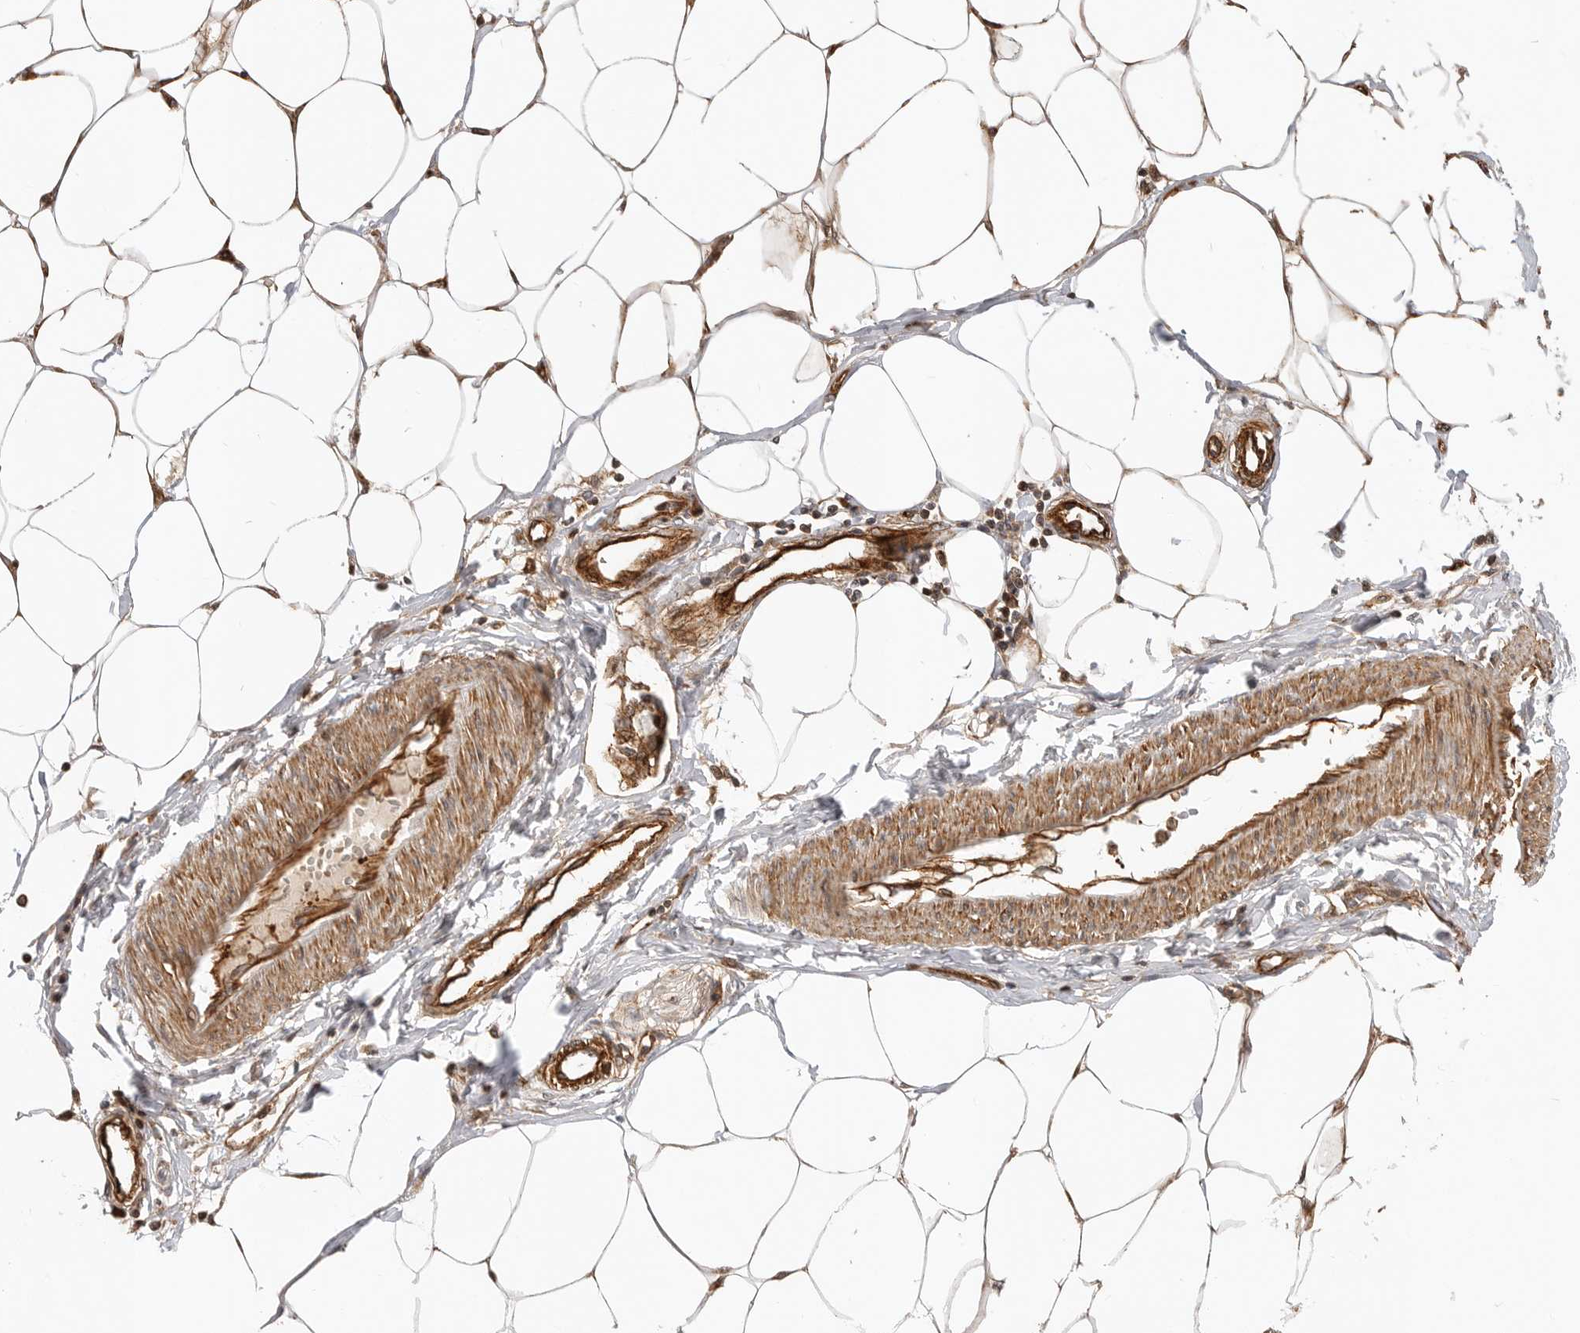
{"staining": {"intensity": "moderate", "quantity": ">75%", "location": "cytoplasmic/membranous"}, "tissue": "adipose tissue", "cell_type": "Adipocytes", "image_type": "normal", "snomed": [{"axis": "morphology", "description": "Normal tissue, NOS"}, {"axis": "morphology", "description": "Adenocarcinoma, NOS"}, {"axis": "topography", "description": "Colon"}, {"axis": "topography", "description": "Peripheral nerve tissue"}], "caption": "IHC micrograph of unremarkable adipose tissue stained for a protein (brown), which displays medium levels of moderate cytoplasmic/membranous staining in approximately >75% of adipocytes.", "gene": "GPATCH2", "patient": {"sex": "male", "age": 14}}